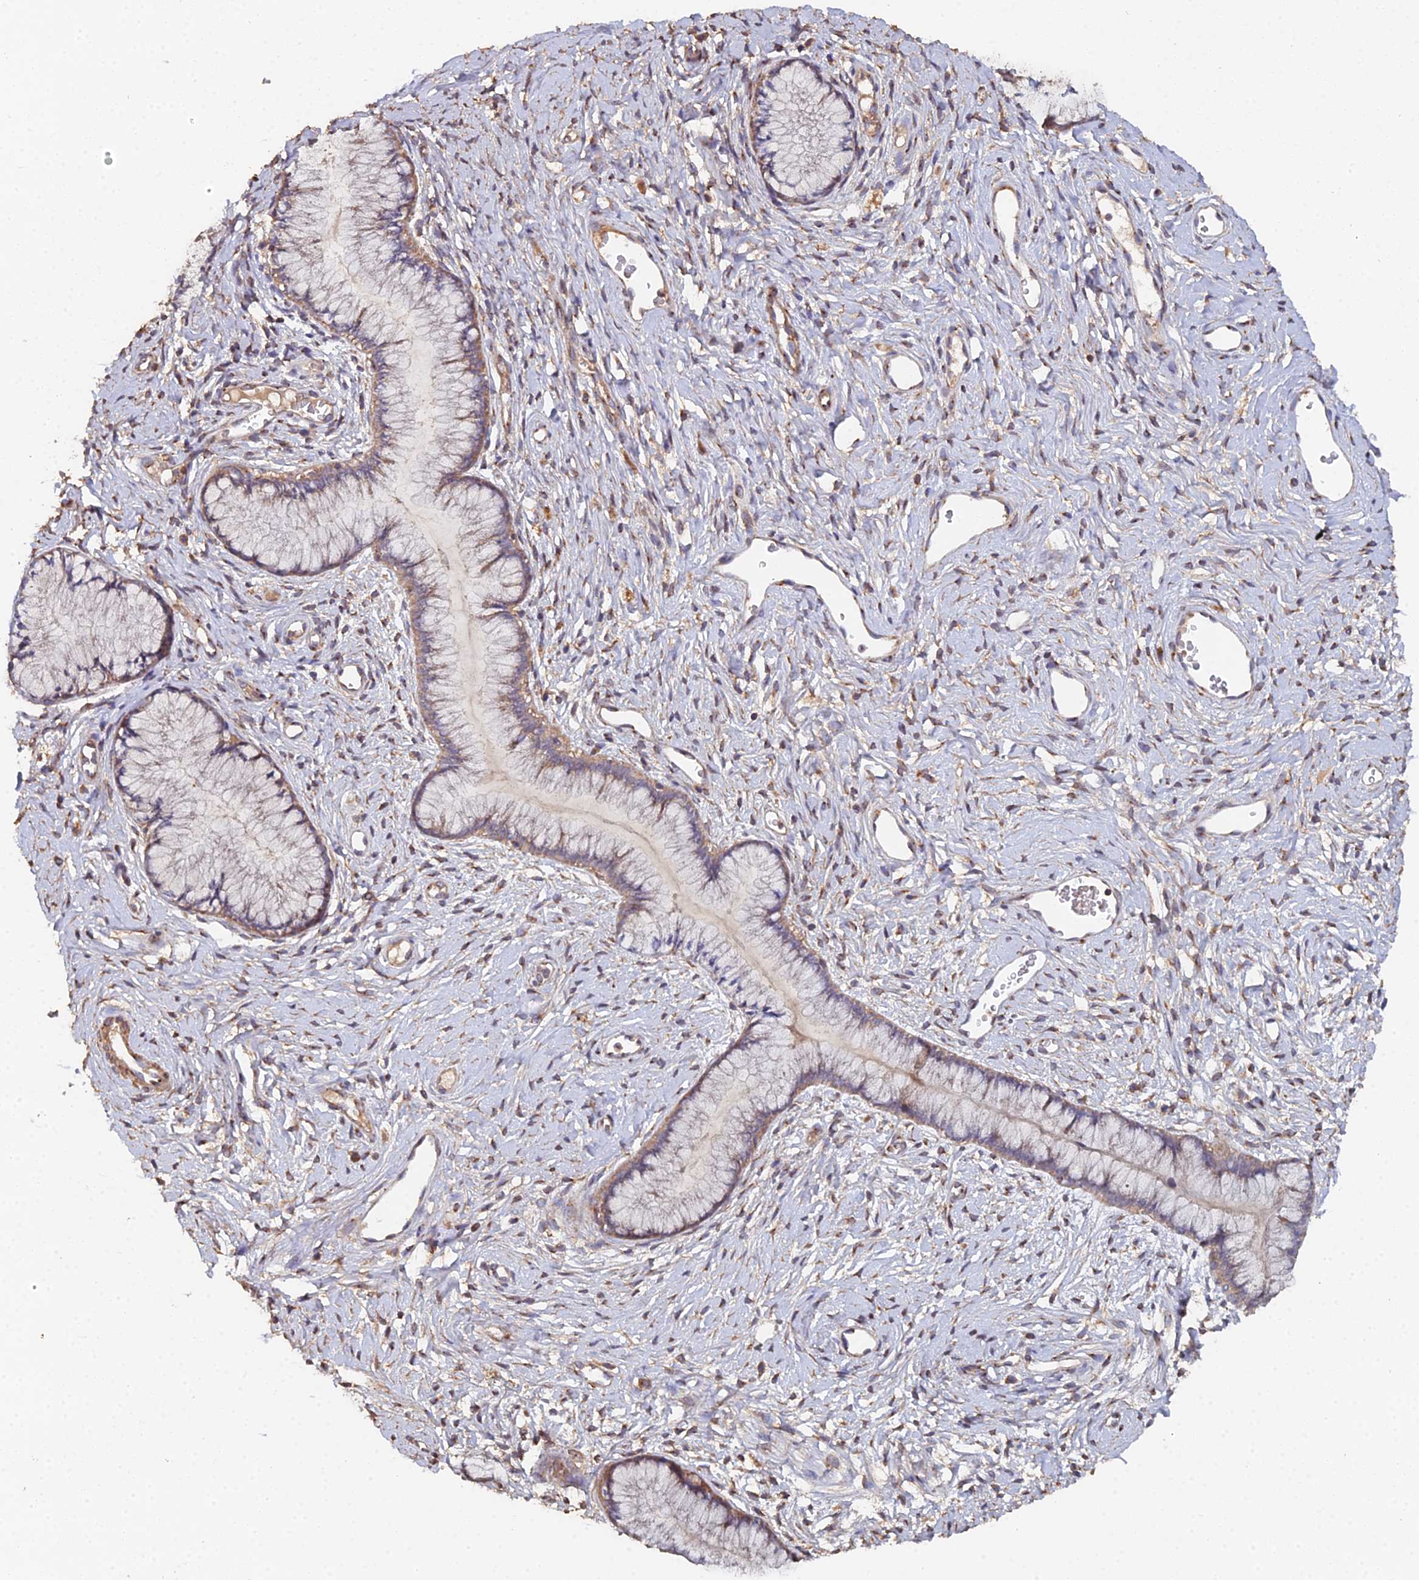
{"staining": {"intensity": "moderate", "quantity": ">75%", "location": "cytoplasmic/membranous"}, "tissue": "cervix", "cell_type": "Glandular cells", "image_type": "normal", "snomed": [{"axis": "morphology", "description": "Normal tissue, NOS"}, {"axis": "topography", "description": "Cervix"}], "caption": "Immunohistochemical staining of unremarkable cervix reveals >75% levels of moderate cytoplasmic/membranous protein expression in approximately >75% of glandular cells.", "gene": "SPANXN4", "patient": {"sex": "female", "age": 42}}